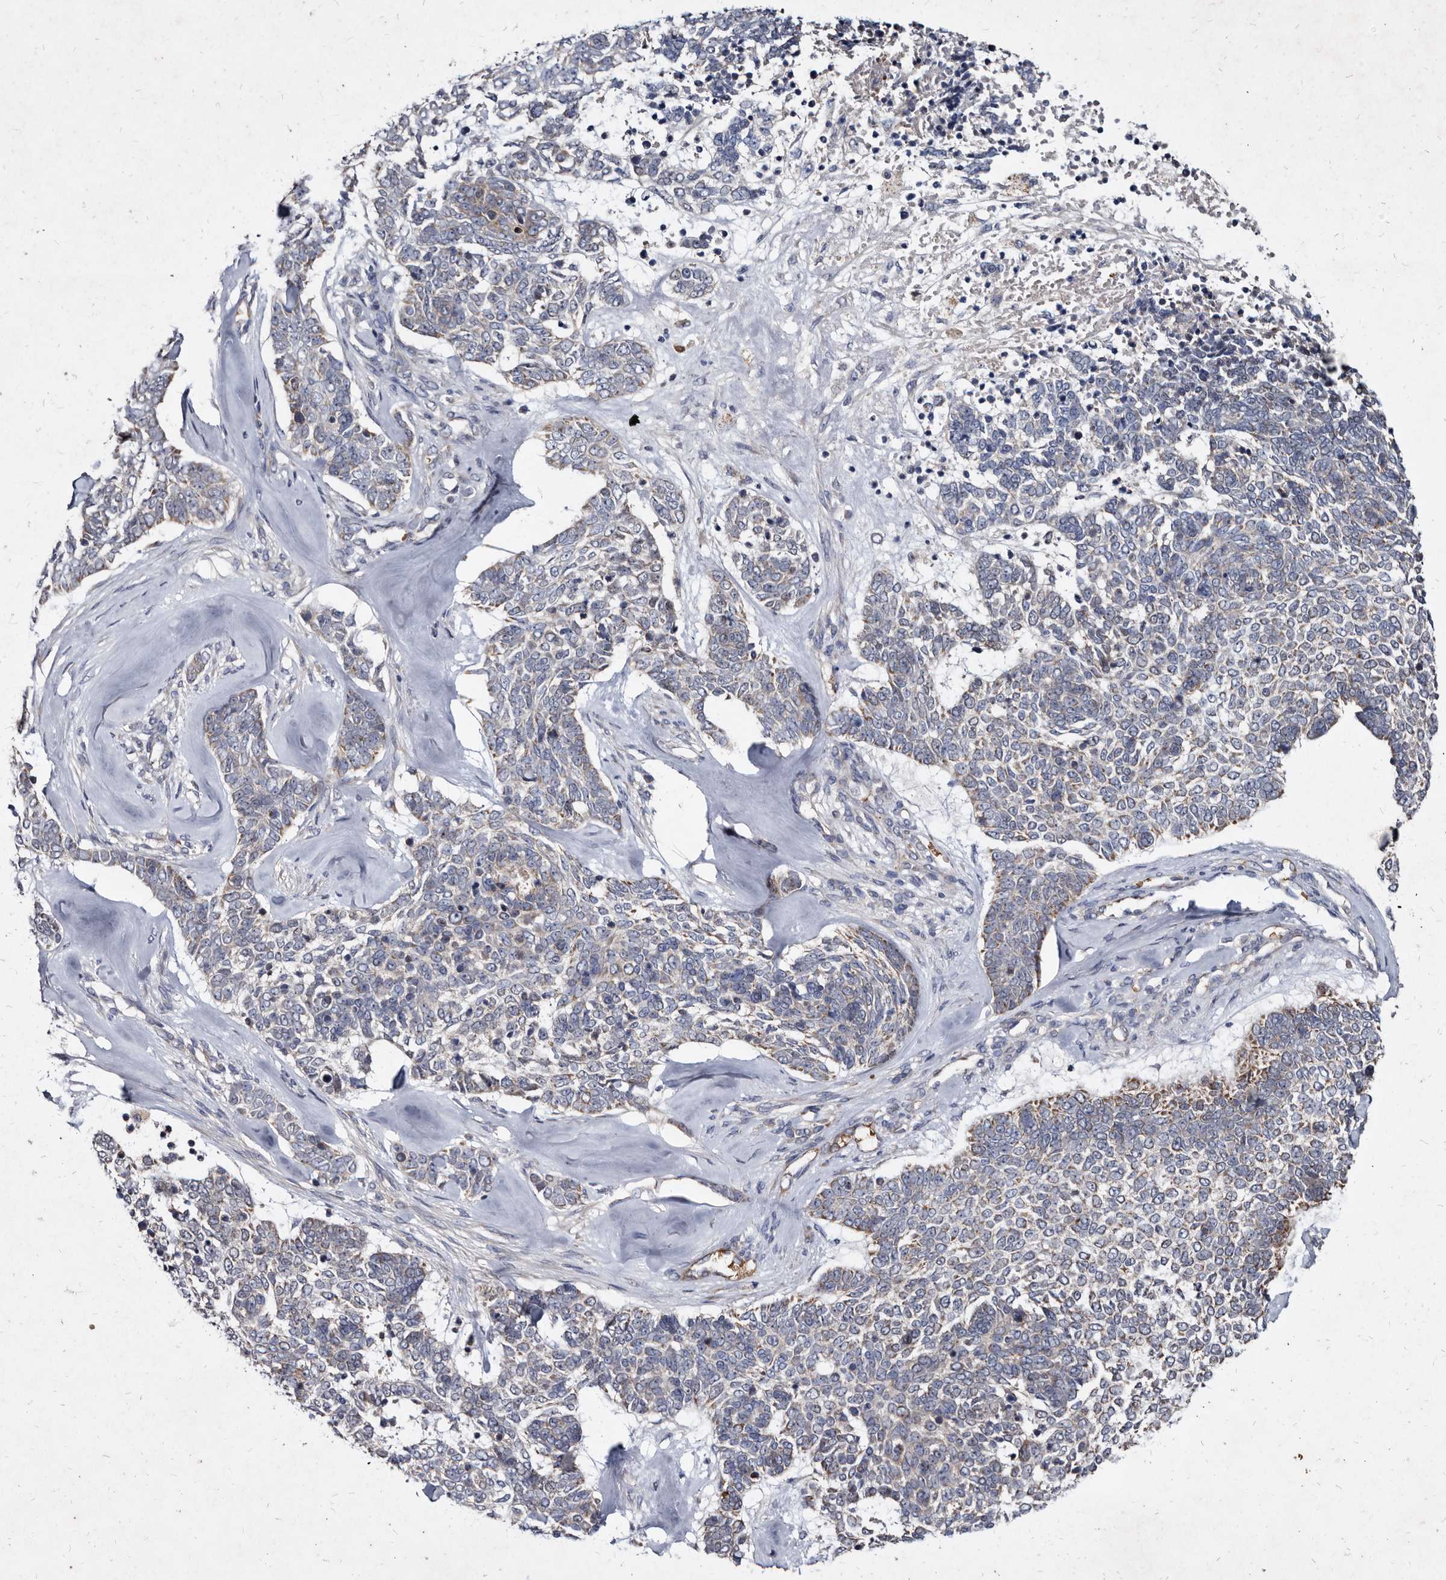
{"staining": {"intensity": "weak", "quantity": "25%-75%", "location": "cytoplasmic/membranous"}, "tissue": "skin cancer", "cell_type": "Tumor cells", "image_type": "cancer", "snomed": [{"axis": "morphology", "description": "Basal cell carcinoma"}, {"axis": "topography", "description": "Skin"}], "caption": "A high-resolution micrograph shows immunohistochemistry staining of skin cancer (basal cell carcinoma), which demonstrates weak cytoplasmic/membranous positivity in approximately 25%-75% of tumor cells.", "gene": "YPEL3", "patient": {"sex": "female", "age": 81}}